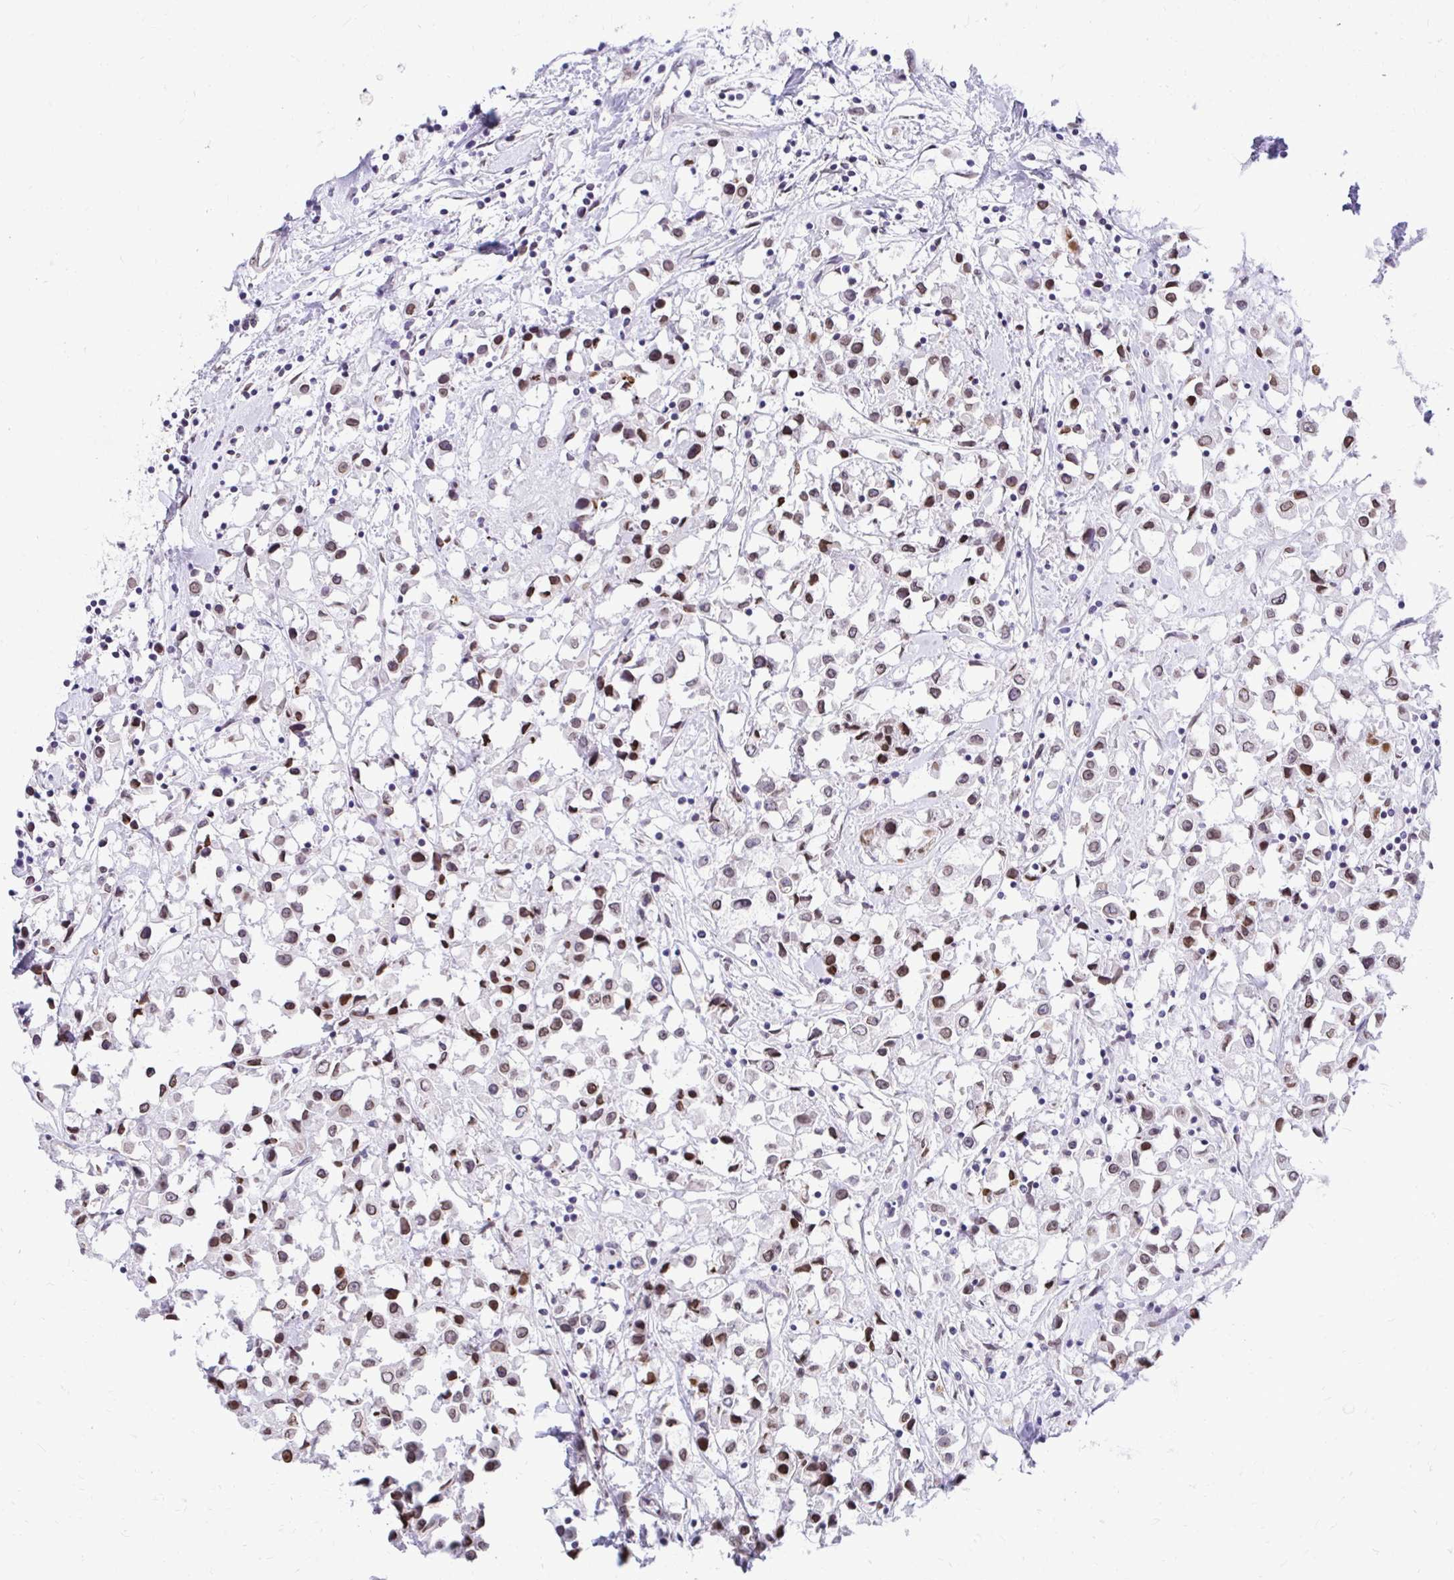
{"staining": {"intensity": "moderate", "quantity": "25%-75%", "location": "nuclear"}, "tissue": "breast cancer", "cell_type": "Tumor cells", "image_type": "cancer", "snomed": [{"axis": "morphology", "description": "Duct carcinoma"}, {"axis": "topography", "description": "Breast"}], "caption": "Breast cancer (invasive ductal carcinoma) stained for a protein (brown) reveals moderate nuclear positive staining in about 25%-75% of tumor cells.", "gene": "BANF1", "patient": {"sex": "female", "age": 61}}